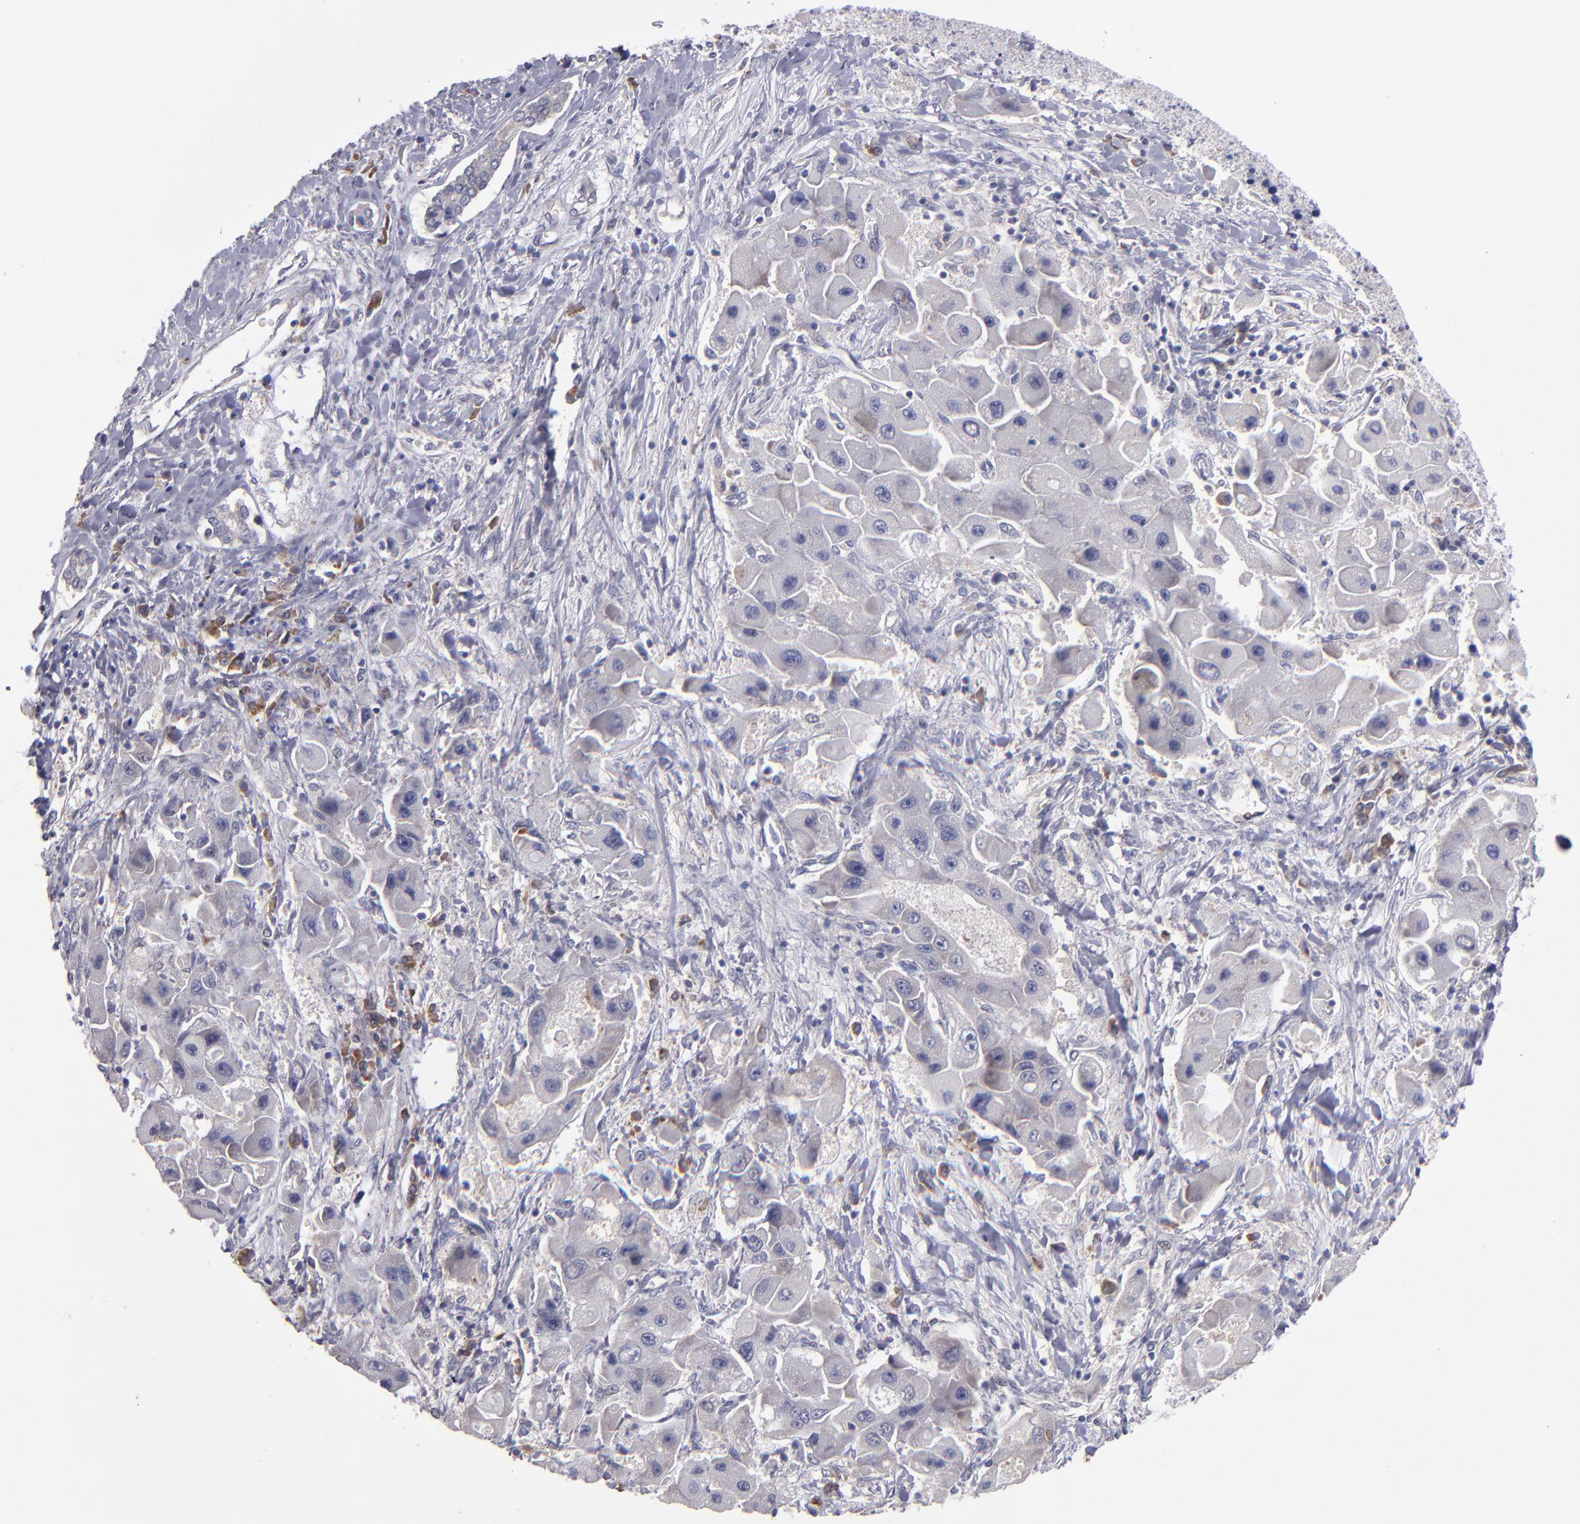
{"staining": {"intensity": "weak", "quantity": "25%-75%", "location": "cytoplasmic/membranous"}, "tissue": "liver cancer", "cell_type": "Tumor cells", "image_type": "cancer", "snomed": [{"axis": "morphology", "description": "Carcinoma, Hepatocellular, NOS"}, {"axis": "topography", "description": "Liver"}], "caption": "Liver hepatocellular carcinoma stained with a protein marker displays weak staining in tumor cells.", "gene": "EIF3L", "patient": {"sex": "male", "age": 24}}